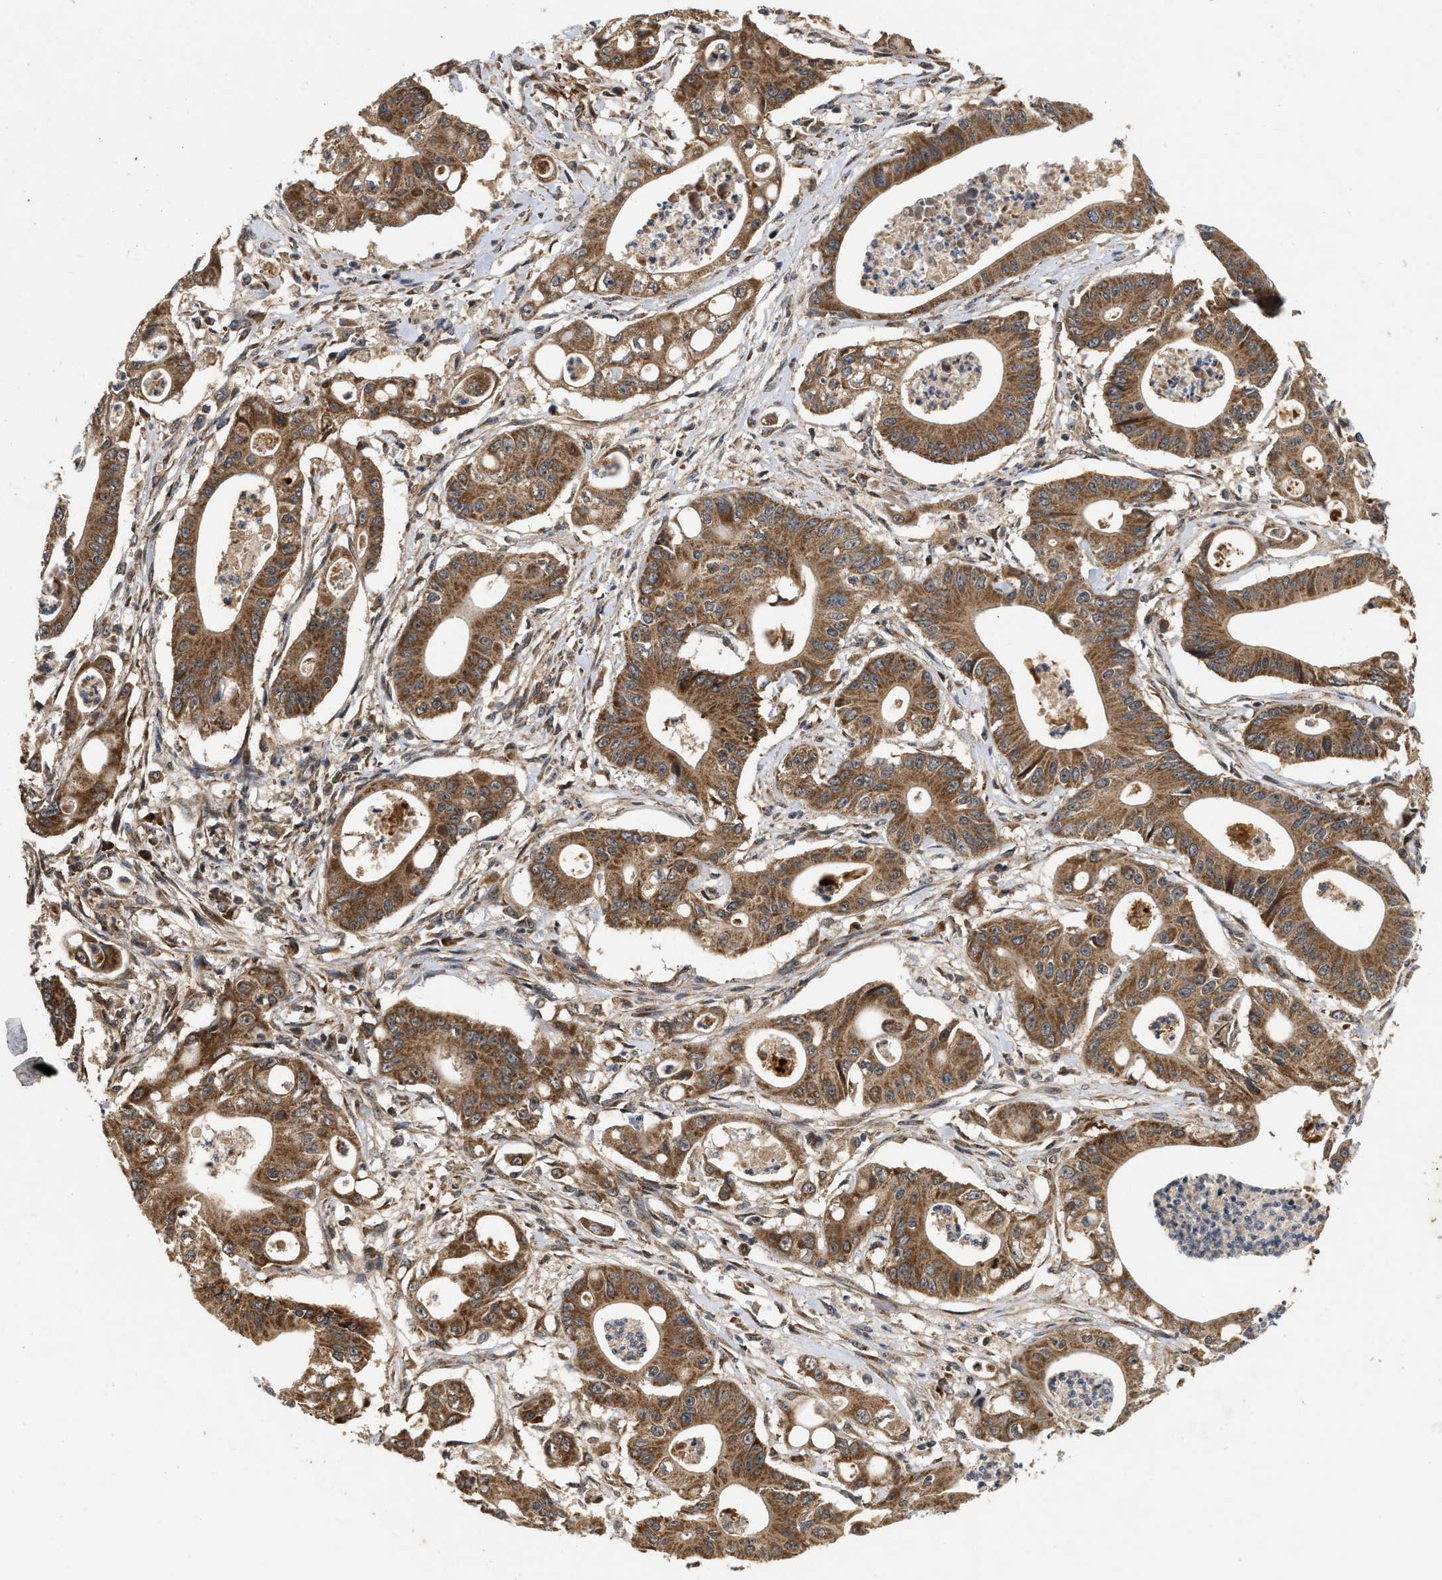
{"staining": {"intensity": "moderate", "quantity": ">75%", "location": "cytoplasmic/membranous"}, "tissue": "pancreatic cancer", "cell_type": "Tumor cells", "image_type": "cancer", "snomed": [{"axis": "morphology", "description": "Normal tissue, NOS"}, {"axis": "topography", "description": "Lymph node"}], "caption": "Pancreatic cancer stained with a brown dye displays moderate cytoplasmic/membranous positive positivity in about >75% of tumor cells.", "gene": "CFLAR", "patient": {"sex": "male", "age": 62}}